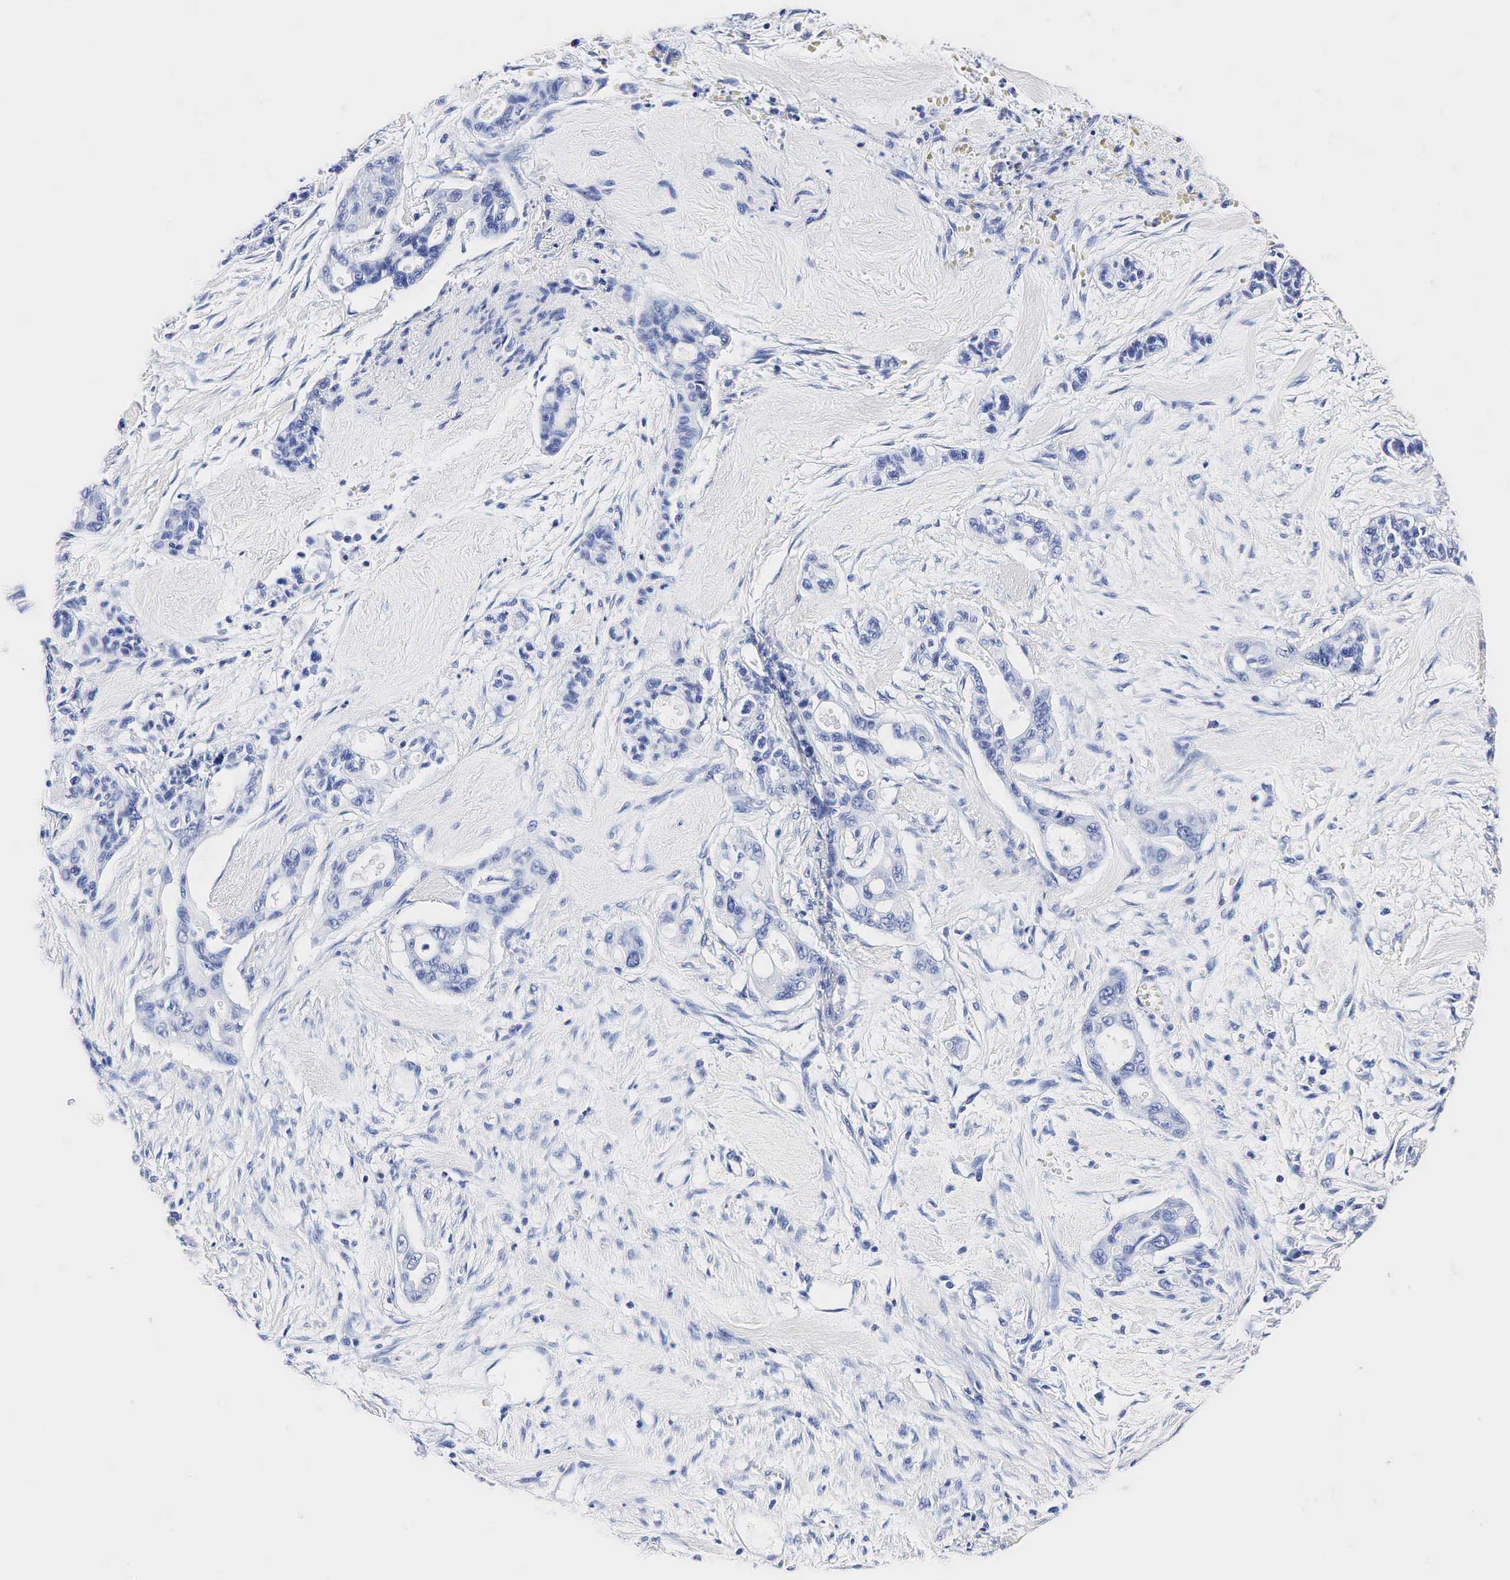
{"staining": {"intensity": "negative", "quantity": "none", "location": "none"}, "tissue": "pancreatic cancer", "cell_type": "Tumor cells", "image_type": "cancer", "snomed": [{"axis": "morphology", "description": "Adenocarcinoma, NOS"}, {"axis": "topography", "description": "Pancreas"}], "caption": "This is a photomicrograph of immunohistochemistry staining of pancreatic cancer (adenocarcinoma), which shows no positivity in tumor cells.", "gene": "TG", "patient": {"sex": "male", "age": 77}}